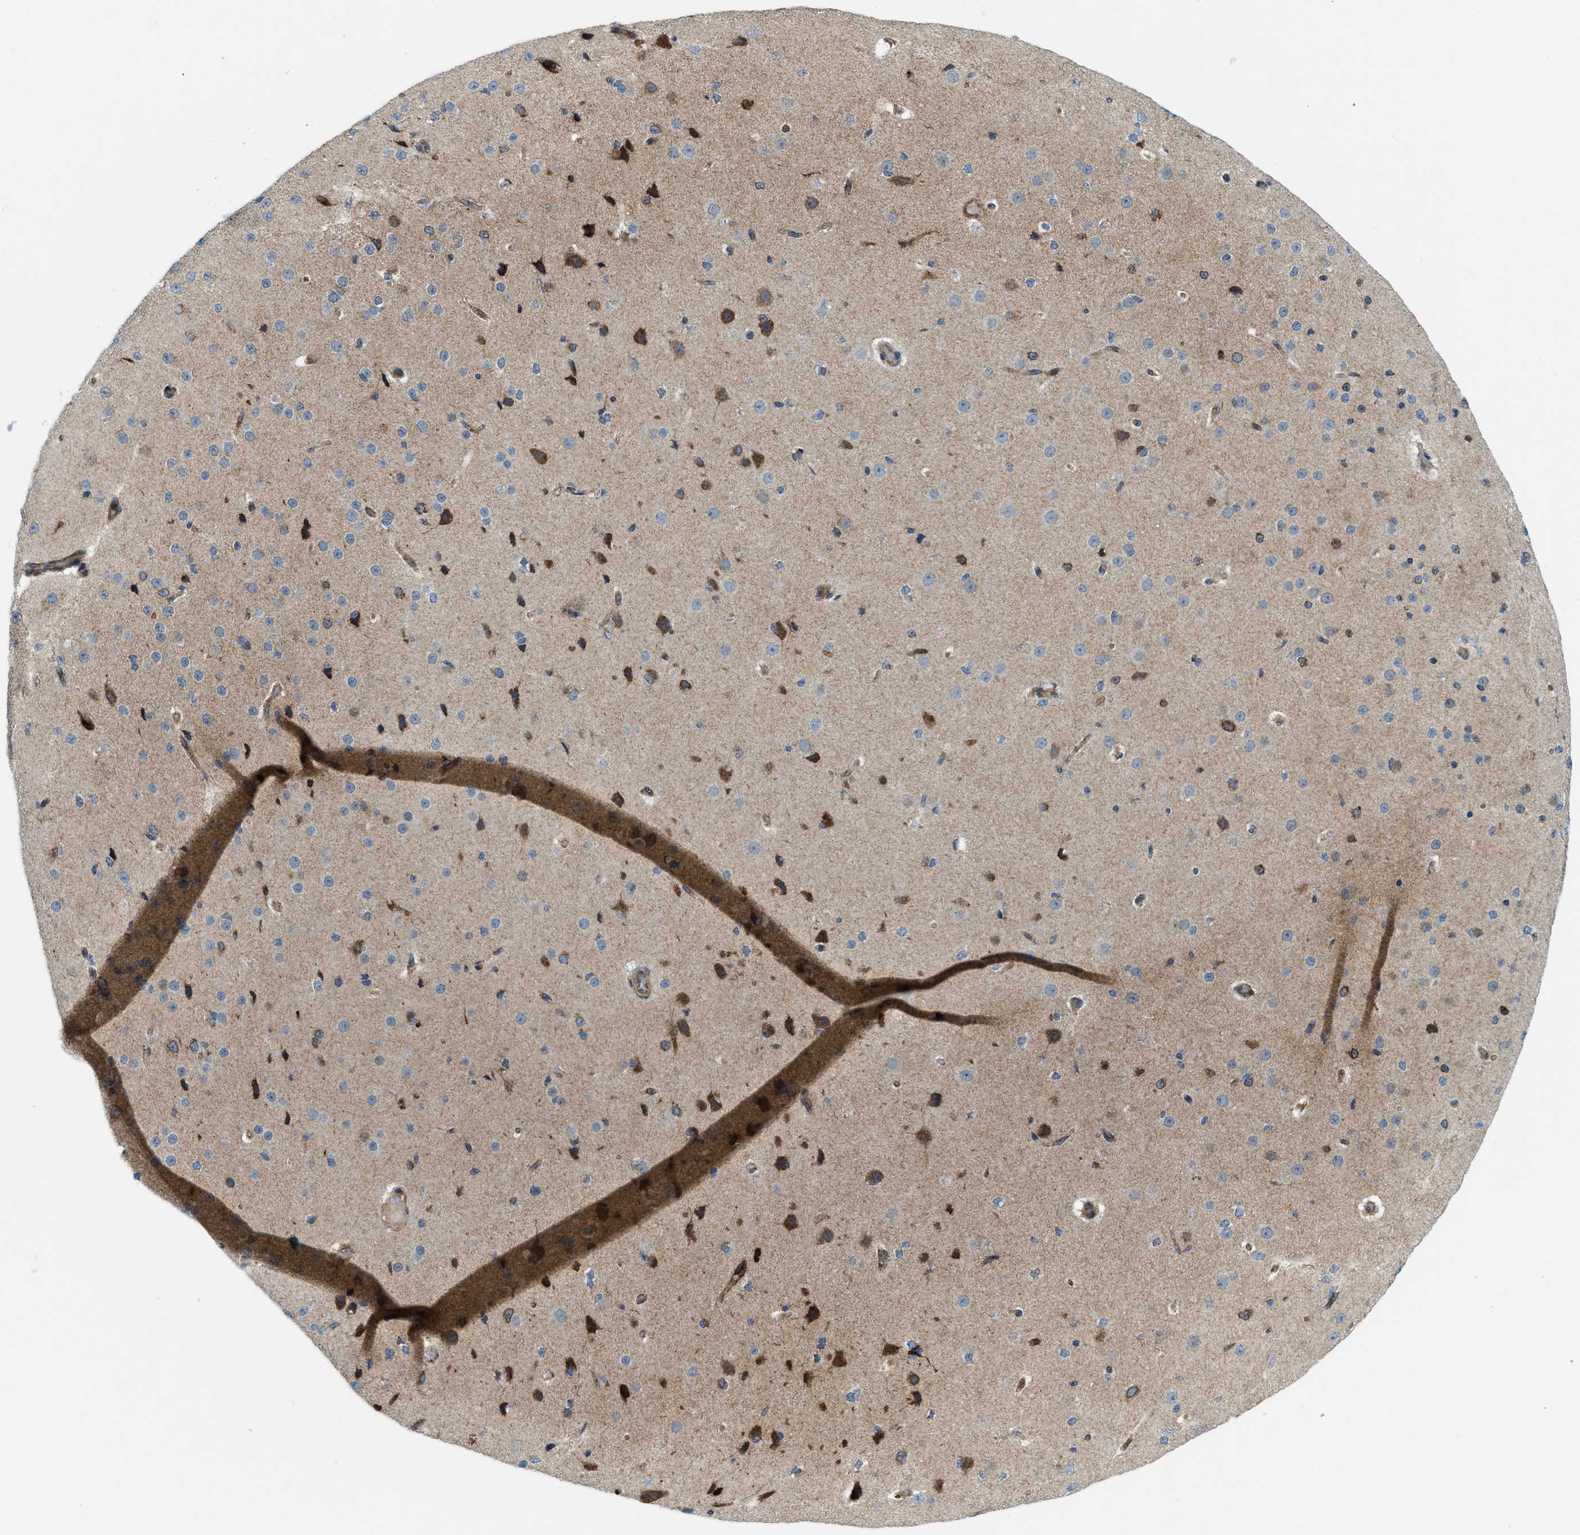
{"staining": {"intensity": "moderate", "quantity": ">75%", "location": "cytoplasmic/membranous"}, "tissue": "cerebral cortex", "cell_type": "Endothelial cells", "image_type": "normal", "snomed": [{"axis": "morphology", "description": "Normal tissue, NOS"}, {"axis": "morphology", "description": "Developmental malformation"}, {"axis": "topography", "description": "Cerebral cortex"}], "caption": "Immunohistochemical staining of unremarkable human cerebral cortex reveals >75% levels of moderate cytoplasmic/membranous protein positivity in approximately >75% of endothelial cells. (DAB = brown stain, brightfield microscopy at high magnification).", "gene": "CSPG4", "patient": {"sex": "female", "age": 30}}